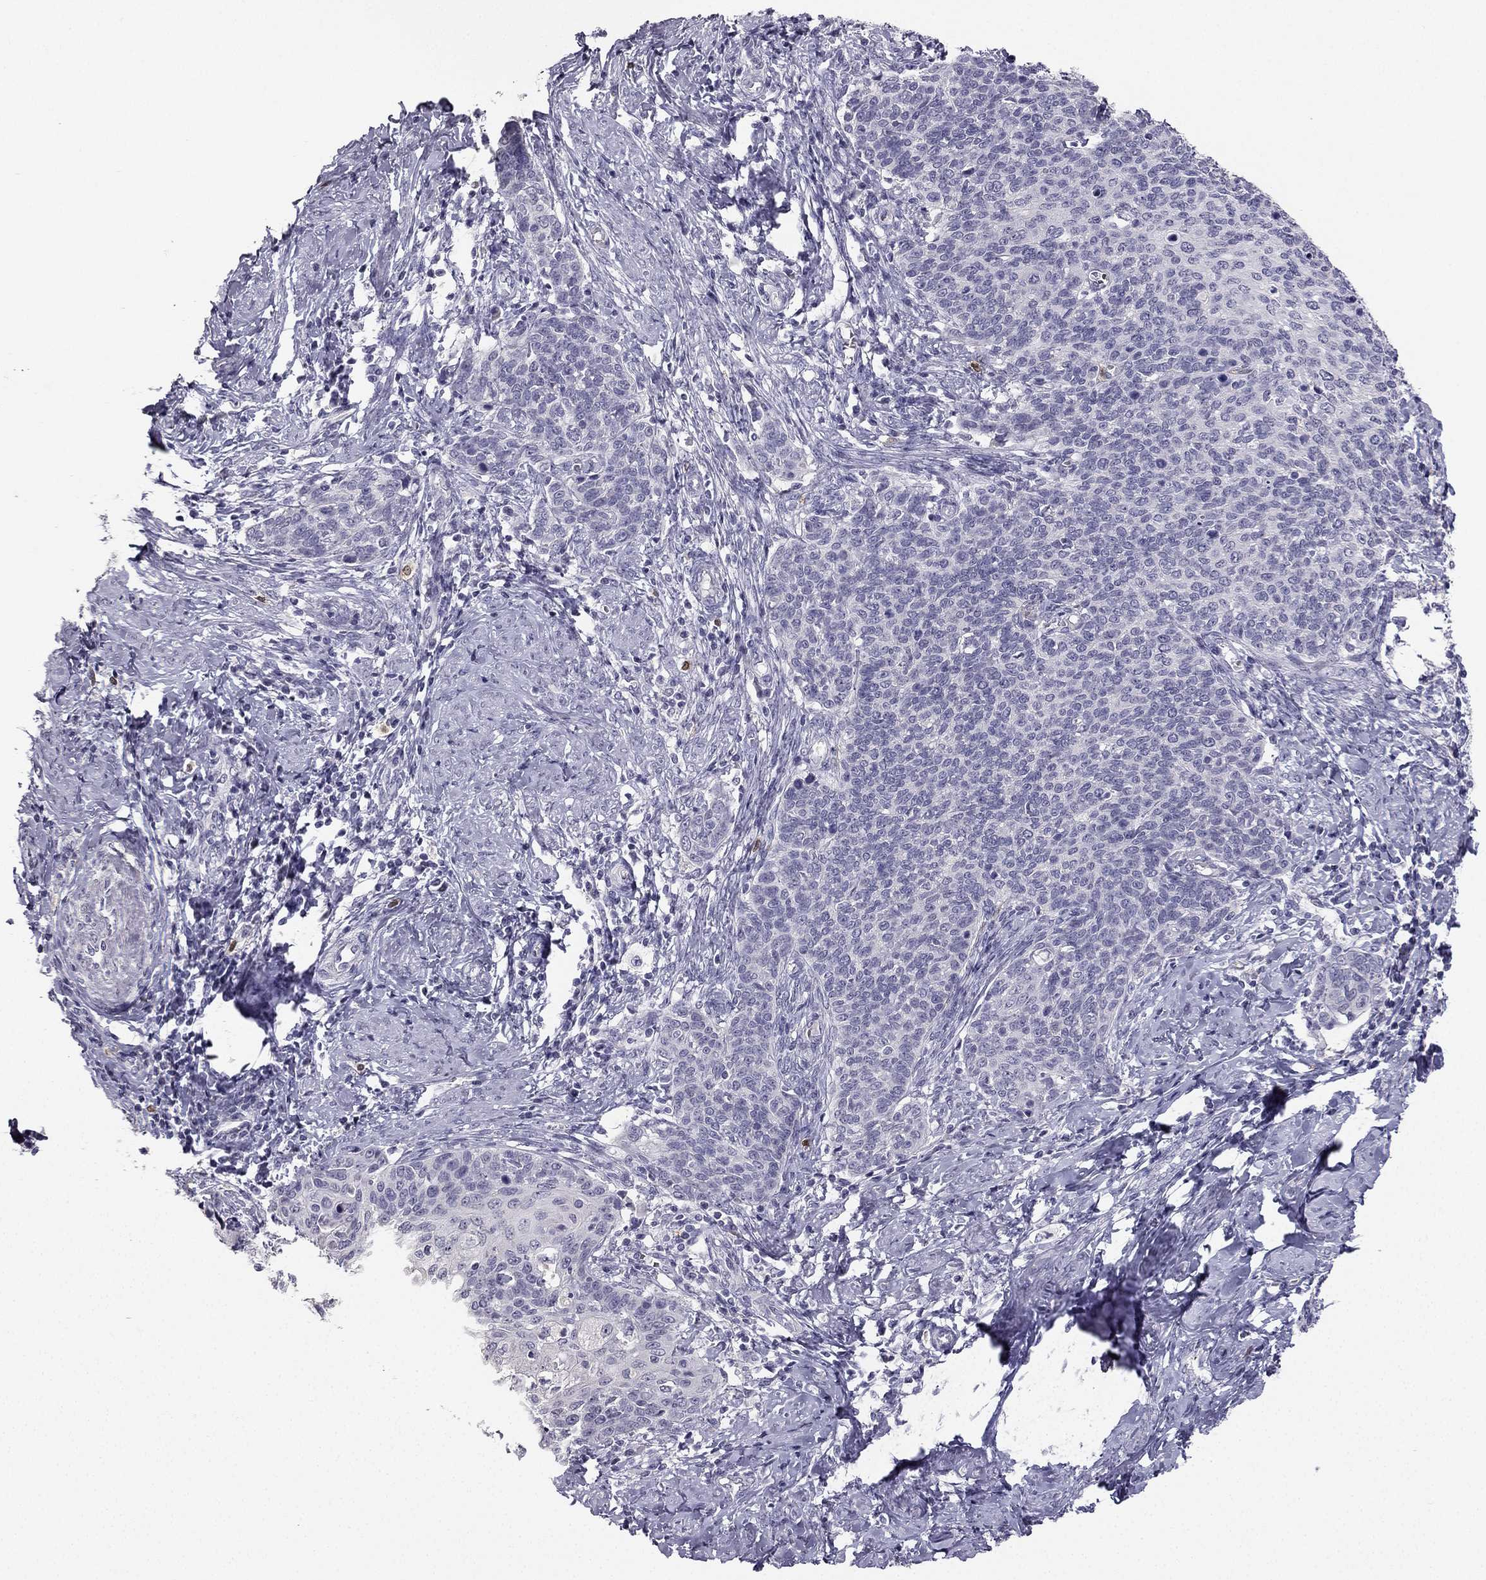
{"staining": {"intensity": "negative", "quantity": "none", "location": "none"}, "tissue": "cervical cancer", "cell_type": "Tumor cells", "image_type": "cancer", "snomed": [{"axis": "morphology", "description": "Normal tissue, NOS"}, {"axis": "morphology", "description": "Squamous cell carcinoma, NOS"}, {"axis": "topography", "description": "Cervix"}], "caption": "There is no significant expression in tumor cells of squamous cell carcinoma (cervical).", "gene": "CALB2", "patient": {"sex": "female", "age": 39}}